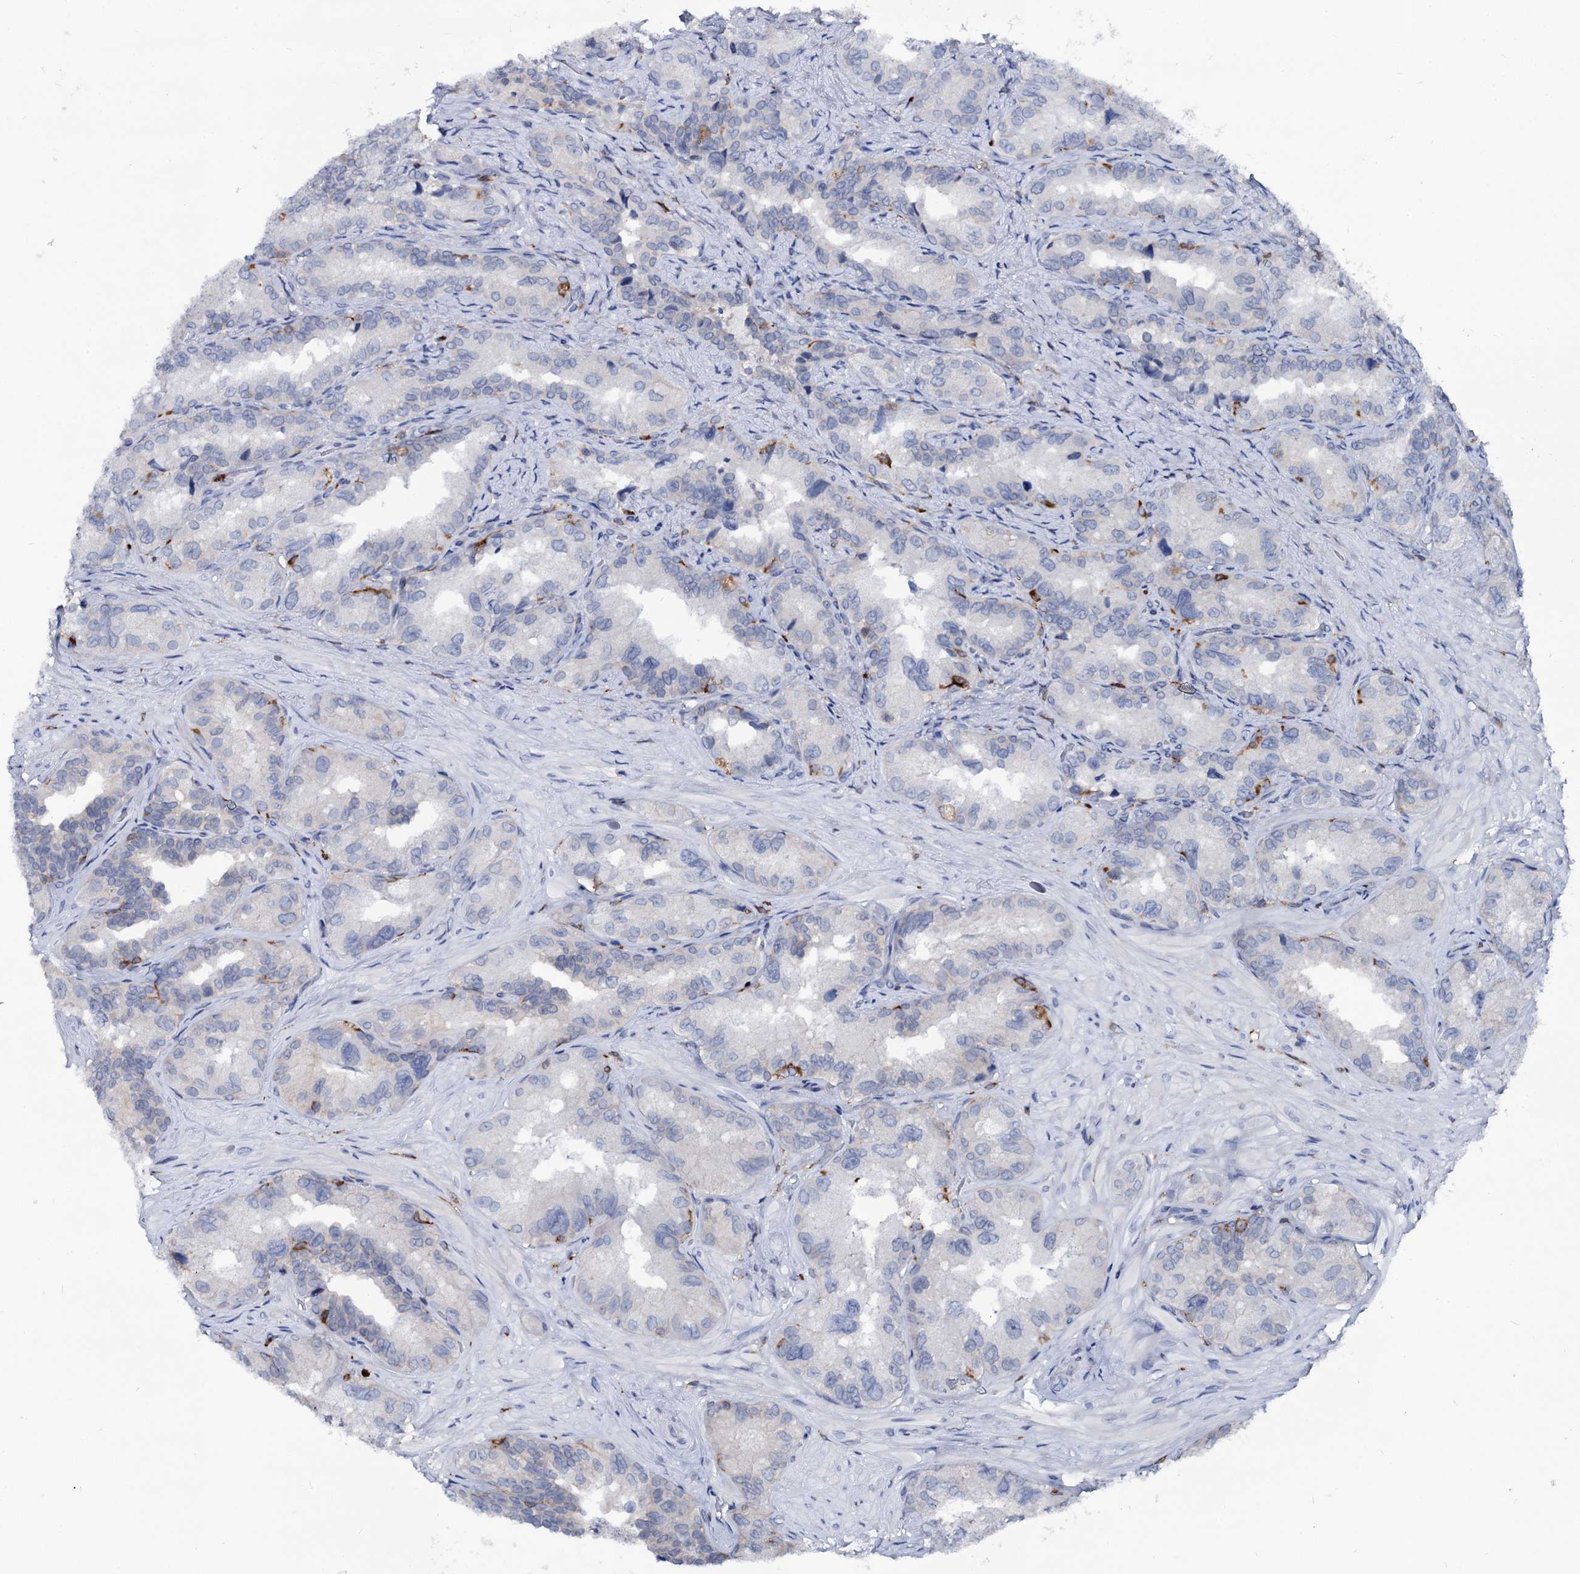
{"staining": {"intensity": "negative", "quantity": "none", "location": "none"}, "tissue": "seminal vesicle", "cell_type": "Glandular cells", "image_type": "normal", "snomed": [{"axis": "morphology", "description": "Normal tissue, NOS"}, {"axis": "topography", "description": "Seminal veicle"}, {"axis": "topography", "description": "Peripheral nerve tissue"}], "caption": "A high-resolution image shows immunohistochemistry staining of unremarkable seminal vesicle, which reveals no significant expression in glandular cells.", "gene": "RHOG", "patient": {"sex": "male", "age": 67}}